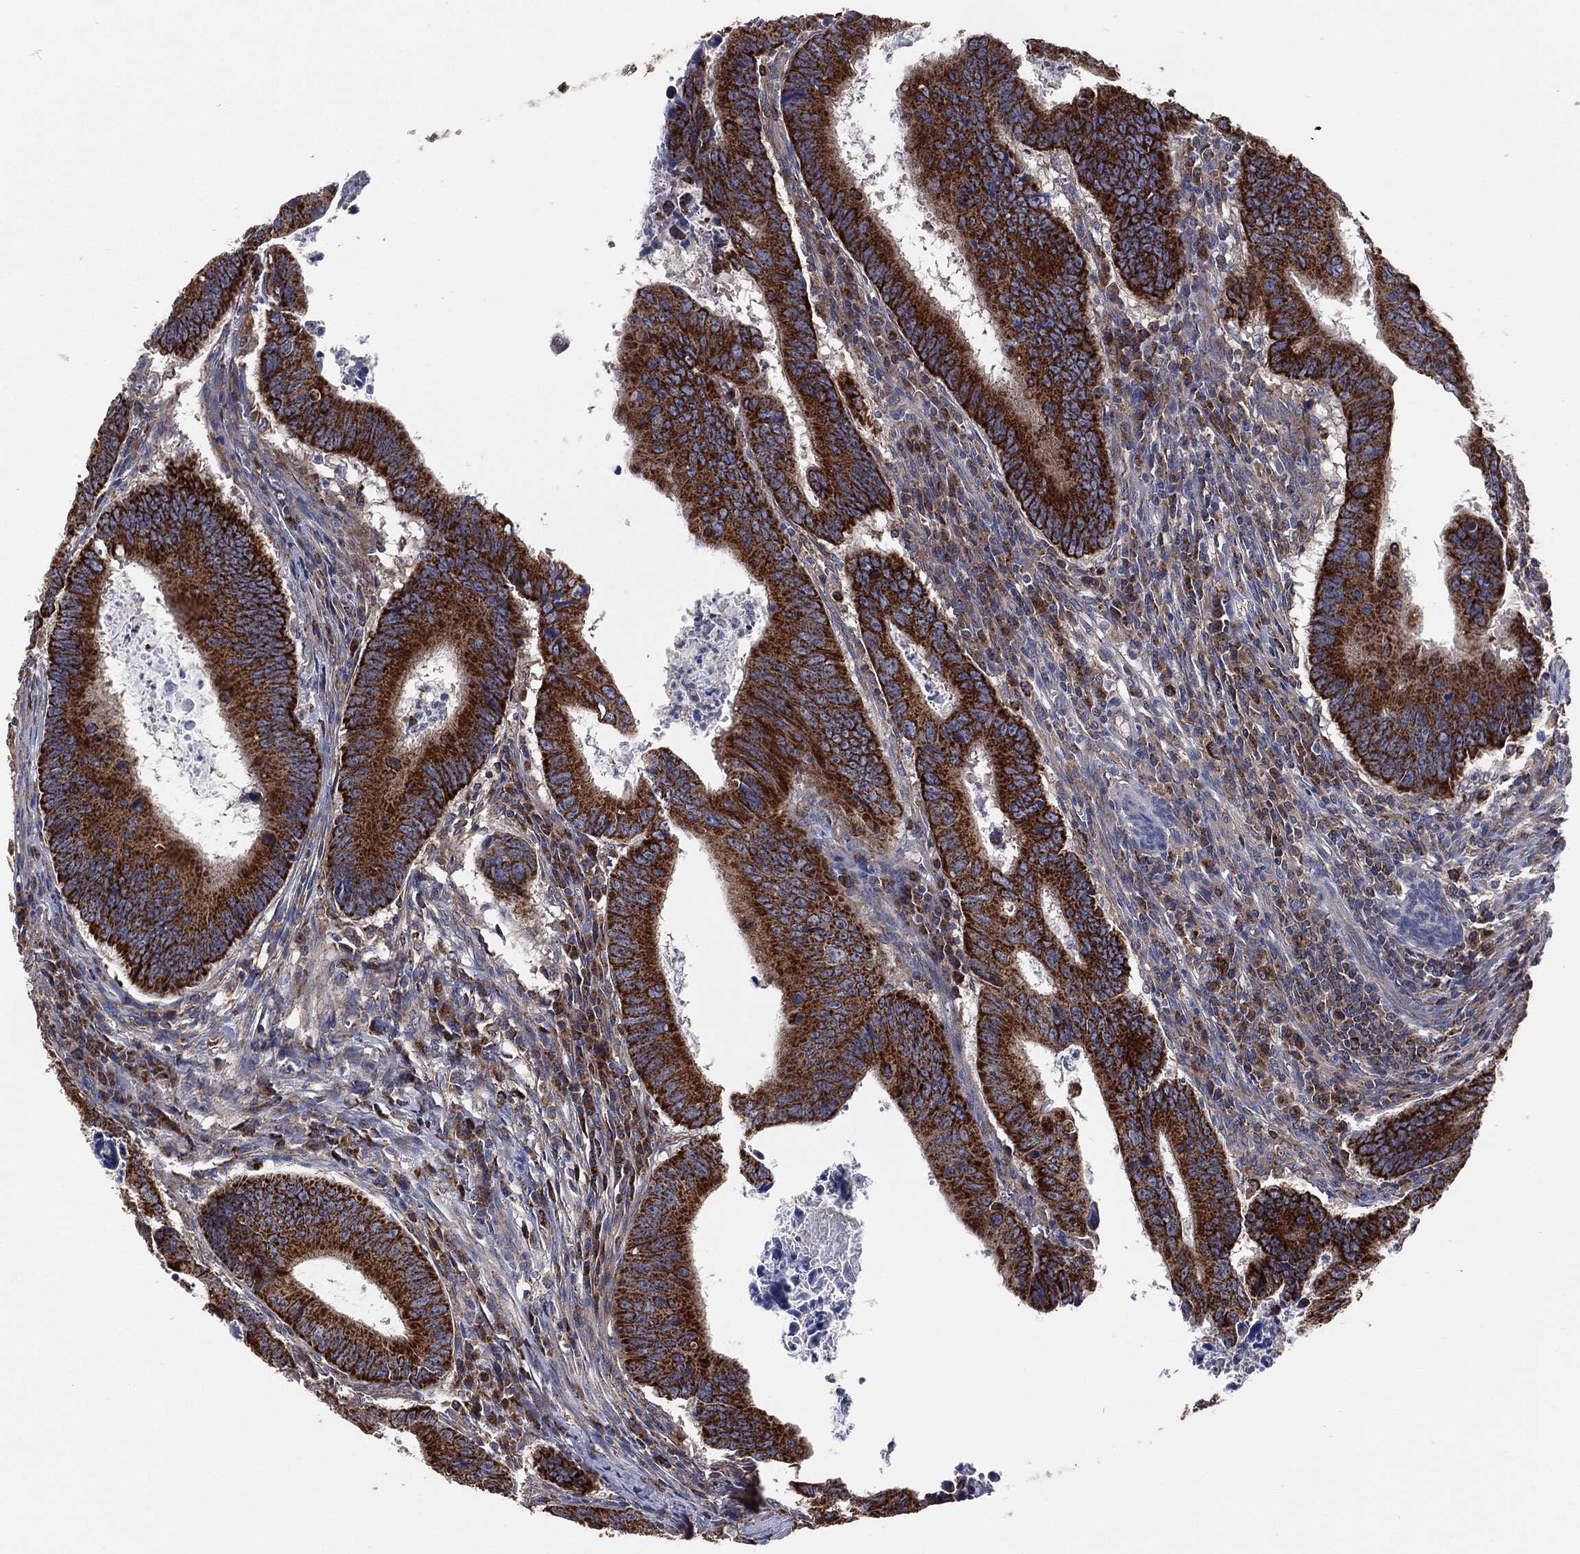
{"staining": {"intensity": "strong", "quantity": "25%-75%", "location": "cytoplasmic/membranous"}, "tissue": "colorectal cancer", "cell_type": "Tumor cells", "image_type": "cancer", "snomed": [{"axis": "morphology", "description": "Adenocarcinoma, NOS"}, {"axis": "topography", "description": "Colon"}], "caption": "Adenocarcinoma (colorectal) was stained to show a protein in brown. There is high levels of strong cytoplasmic/membranous staining in about 25%-75% of tumor cells. Immunohistochemistry stains the protein in brown and the nuclei are stained blue.", "gene": "LIMD1", "patient": {"sex": "female", "age": 87}}